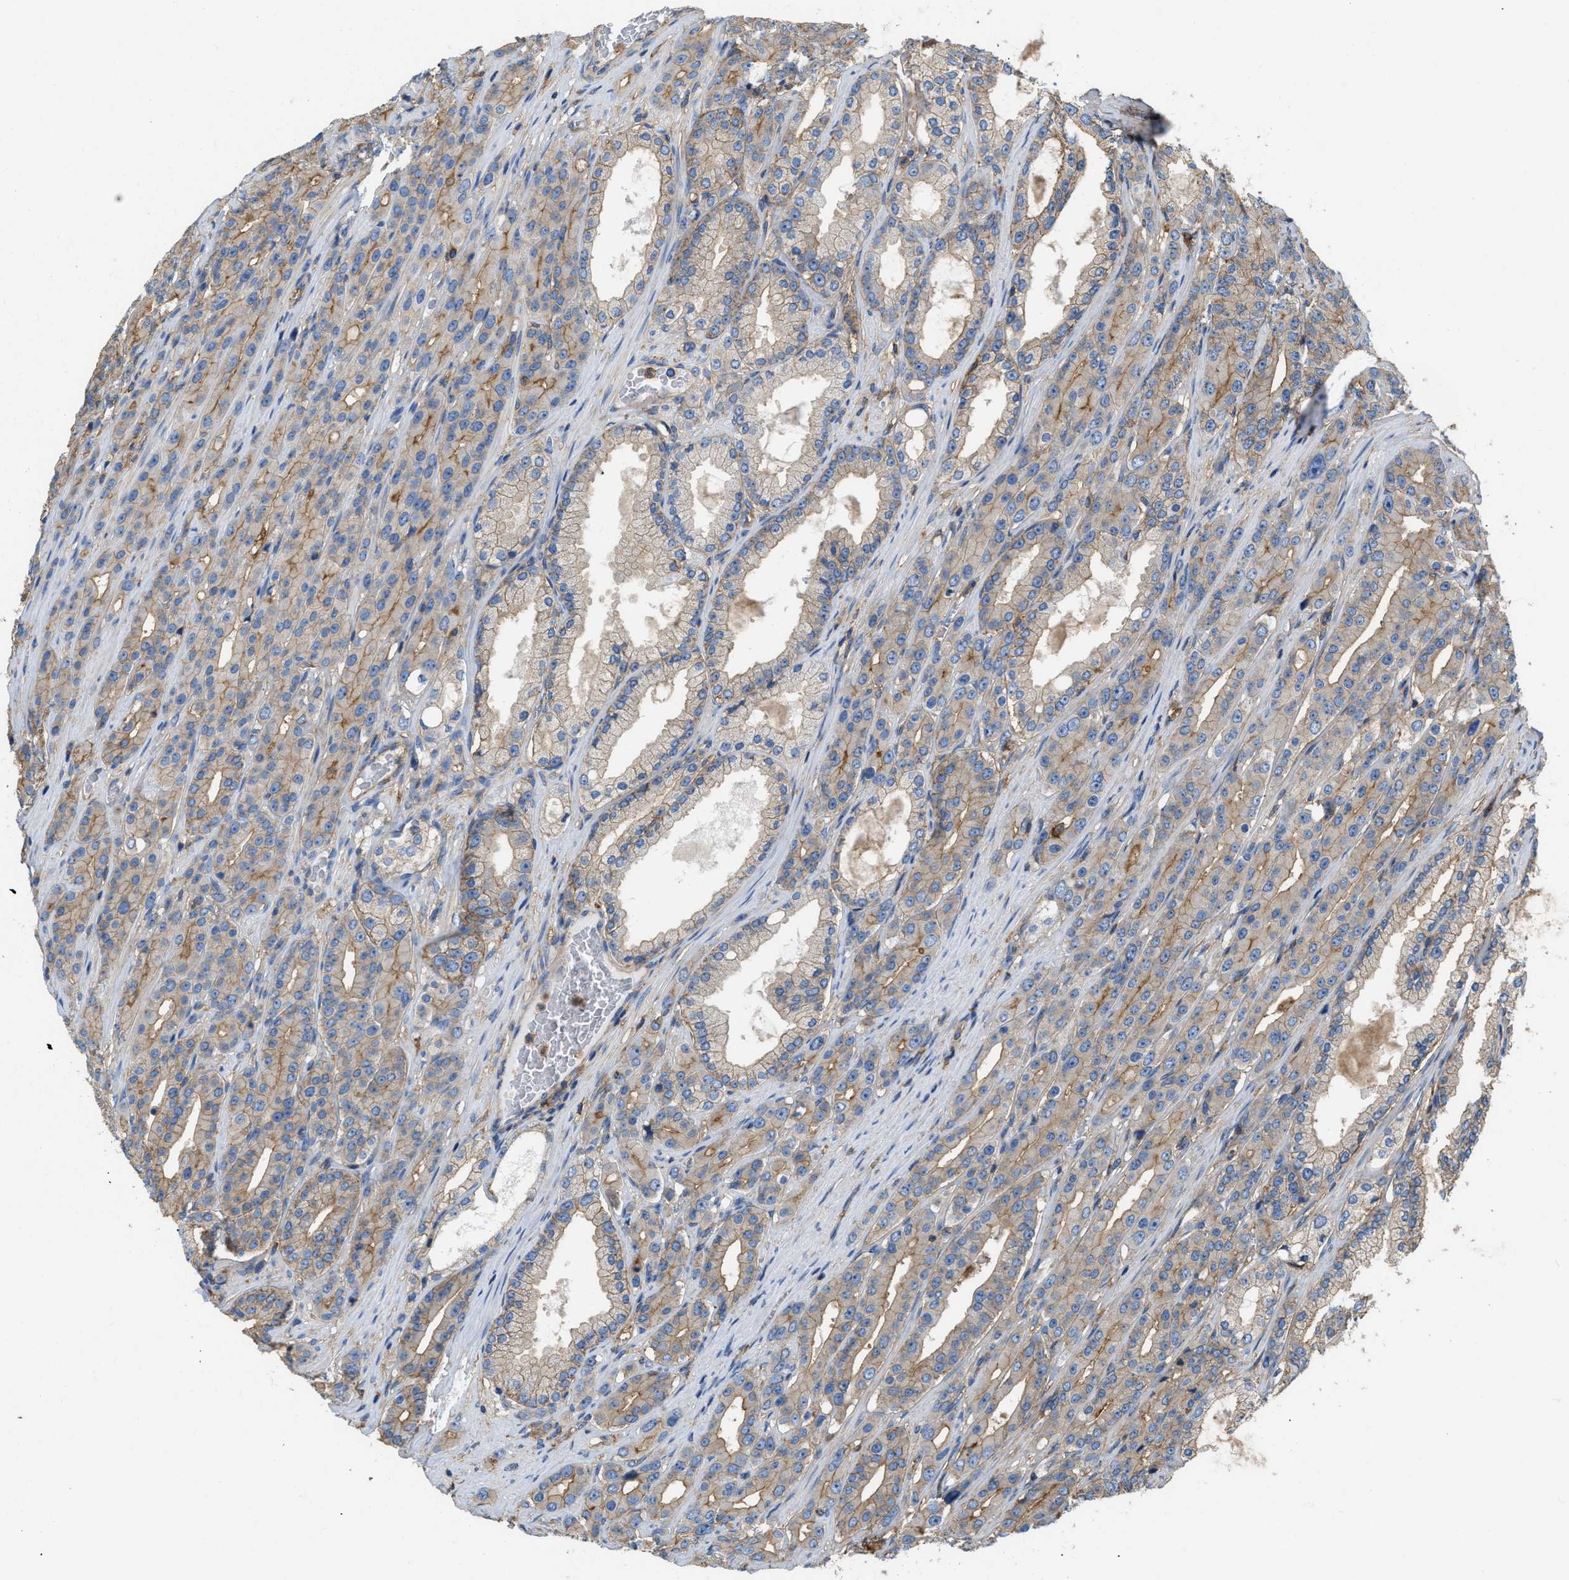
{"staining": {"intensity": "moderate", "quantity": ">75%", "location": "cytoplasmic/membranous"}, "tissue": "prostate cancer", "cell_type": "Tumor cells", "image_type": "cancer", "snomed": [{"axis": "morphology", "description": "Adenocarcinoma, High grade"}, {"axis": "topography", "description": "Prostate"}], "caption": "An immunohistochemistry (IHC) histopathology image of tumor tissue is shown. Protein staining in brown labels moderate cytoplasmic/membranous positivity in prostate cancer (high-grade adenocarcinoma) within tumor cells.", "gene": "GNB4", "patient": {"sex": "male", "age": 71}}